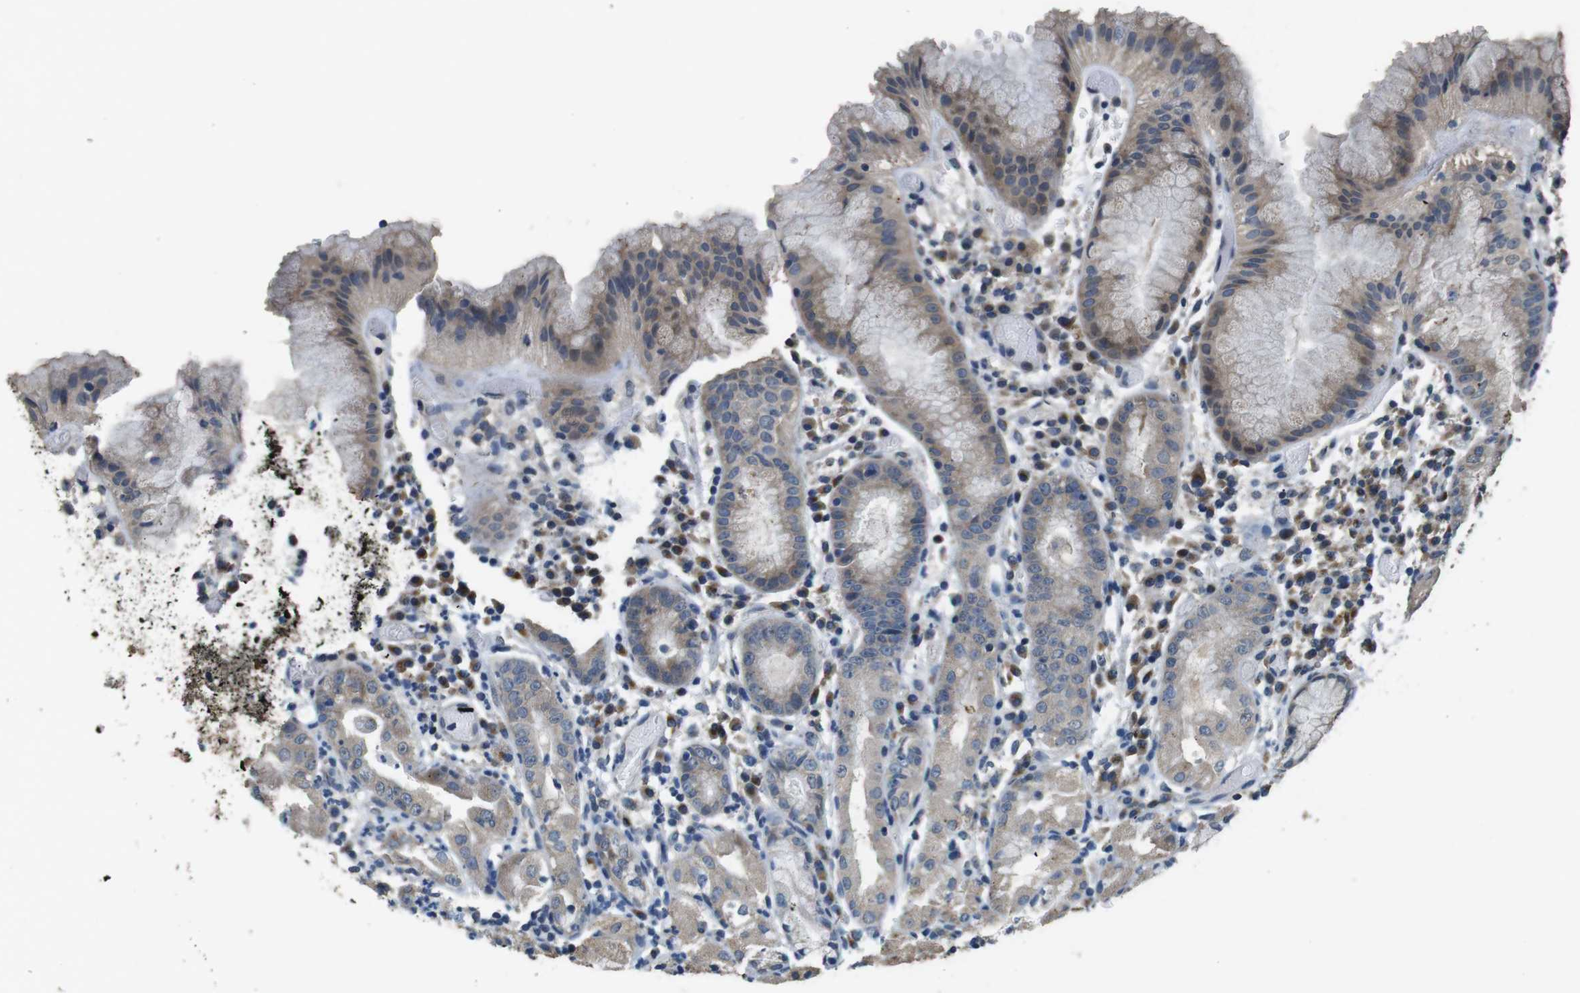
{"staining": {"intensity": "moderate", "quantity": "25%-75%", "location": "cytoplasmic/membranous"}, "tissue": "stomach", "cell_type": "Glandular cells", "image_type": "normal", "snomed": [{"axis": "morphology", "description": "Normal tissue, NOS"}, {"axis": "topography", "description": "Stomach"}, {"axis": "topography", "description": "Stomach, lower"}], "caption": "The immunohistochemical stain highlights moderate cytoplasmic/membranous staining in glandular cells of normal stomach.", "gene": "CLDN7", "patient": {"sex": "female", "age": 75}}